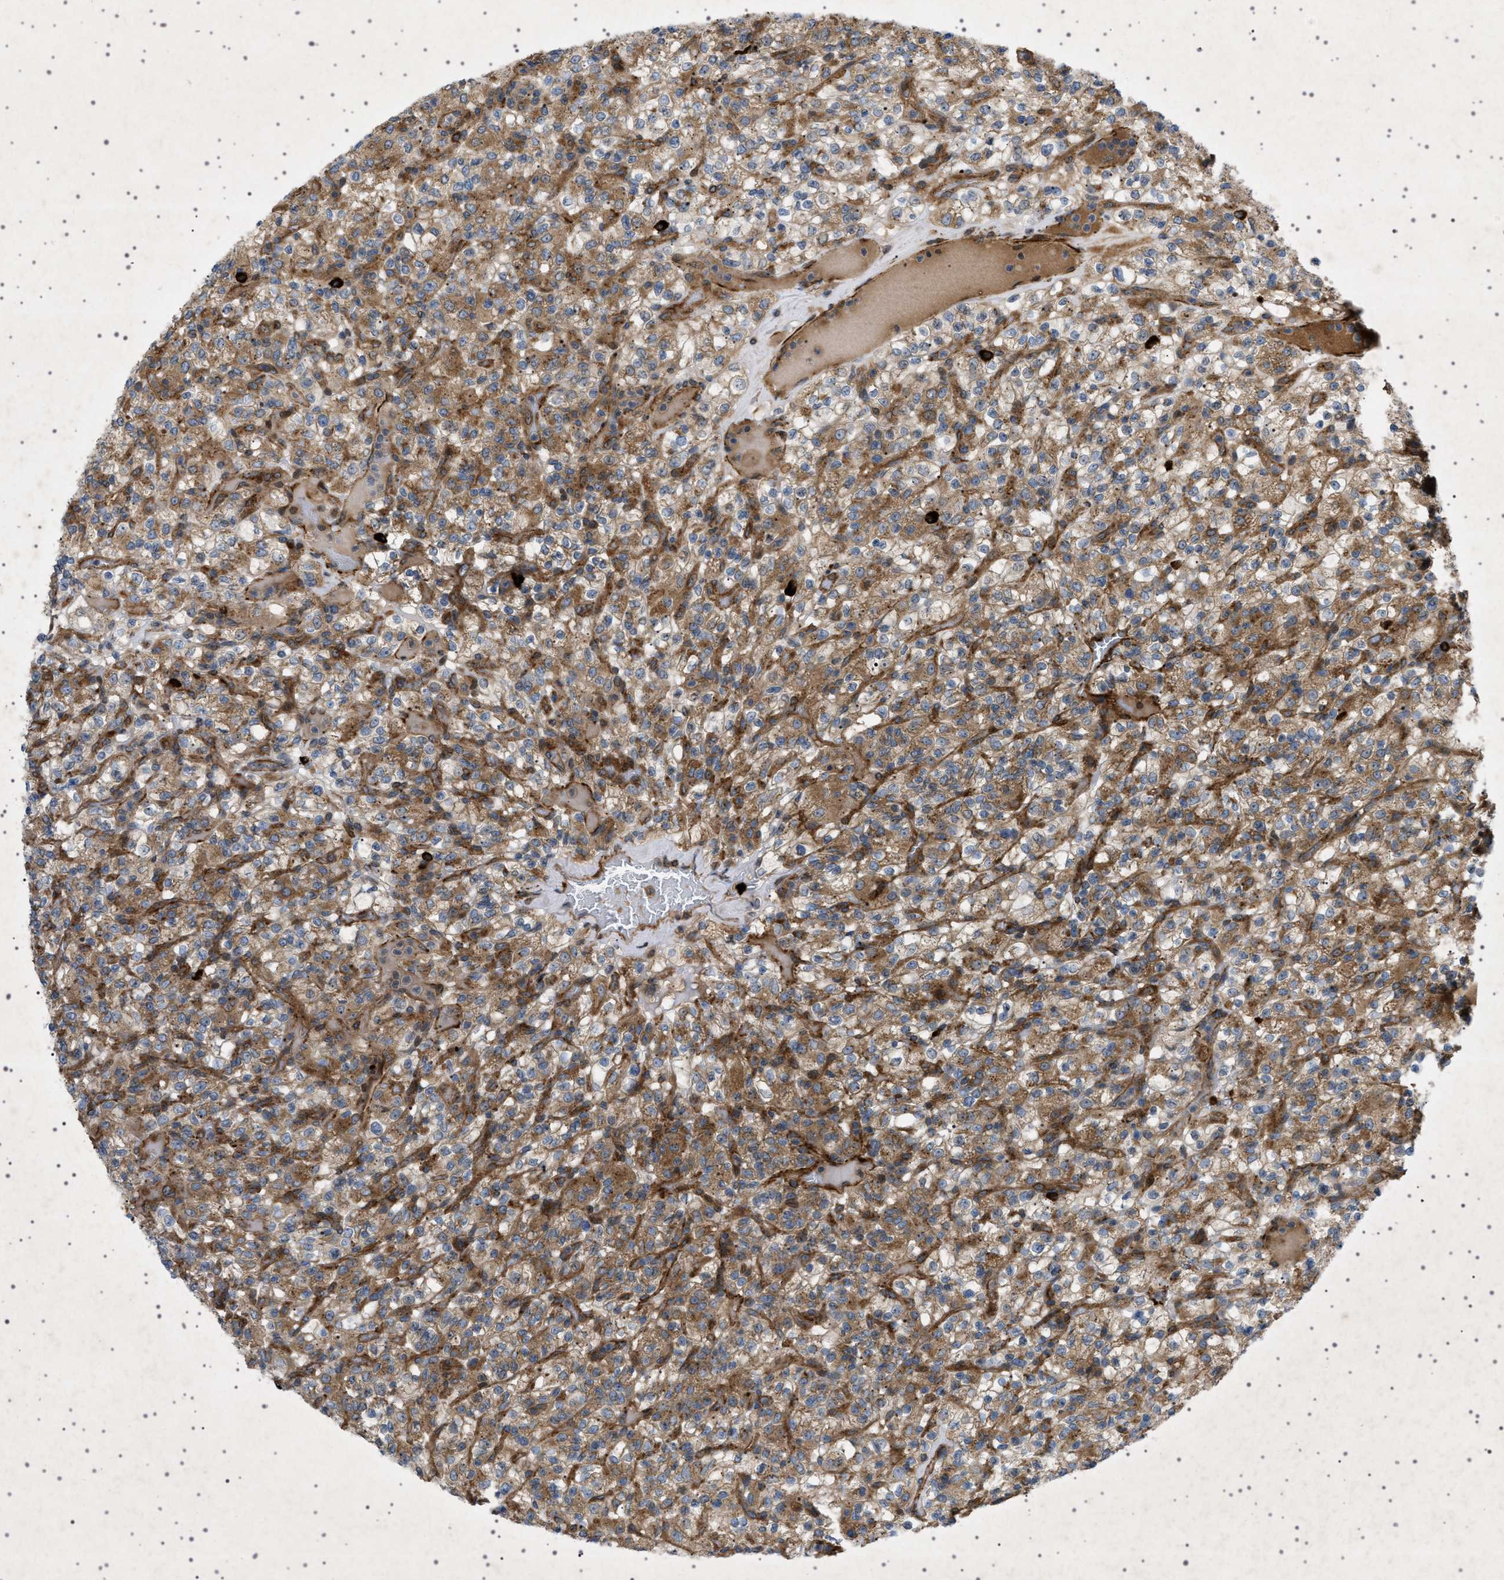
{"staining": {"intensity": "strong", "quantity": ">75%", "location": "cytoplasmic/membranous"}, "tissue": "renal cancer", "cell_type": "Tumor cells", "image_type": "cancer", "snomed": [{"axis": "morphology", "description": "Normal tissue, NOS"}, {"axis": "morphology", "description": "Adenocarcinoma, NOS"}, {"axis": "topography", "description": "Kidney"}], "caption": "Tumor cells display strong cytoplasmic/membranous positivity in about >75% of cells in renal cancer (adenocarcinoma).", "gene": "CCDC186", "patient": {"sex": "female", "age": 72}}